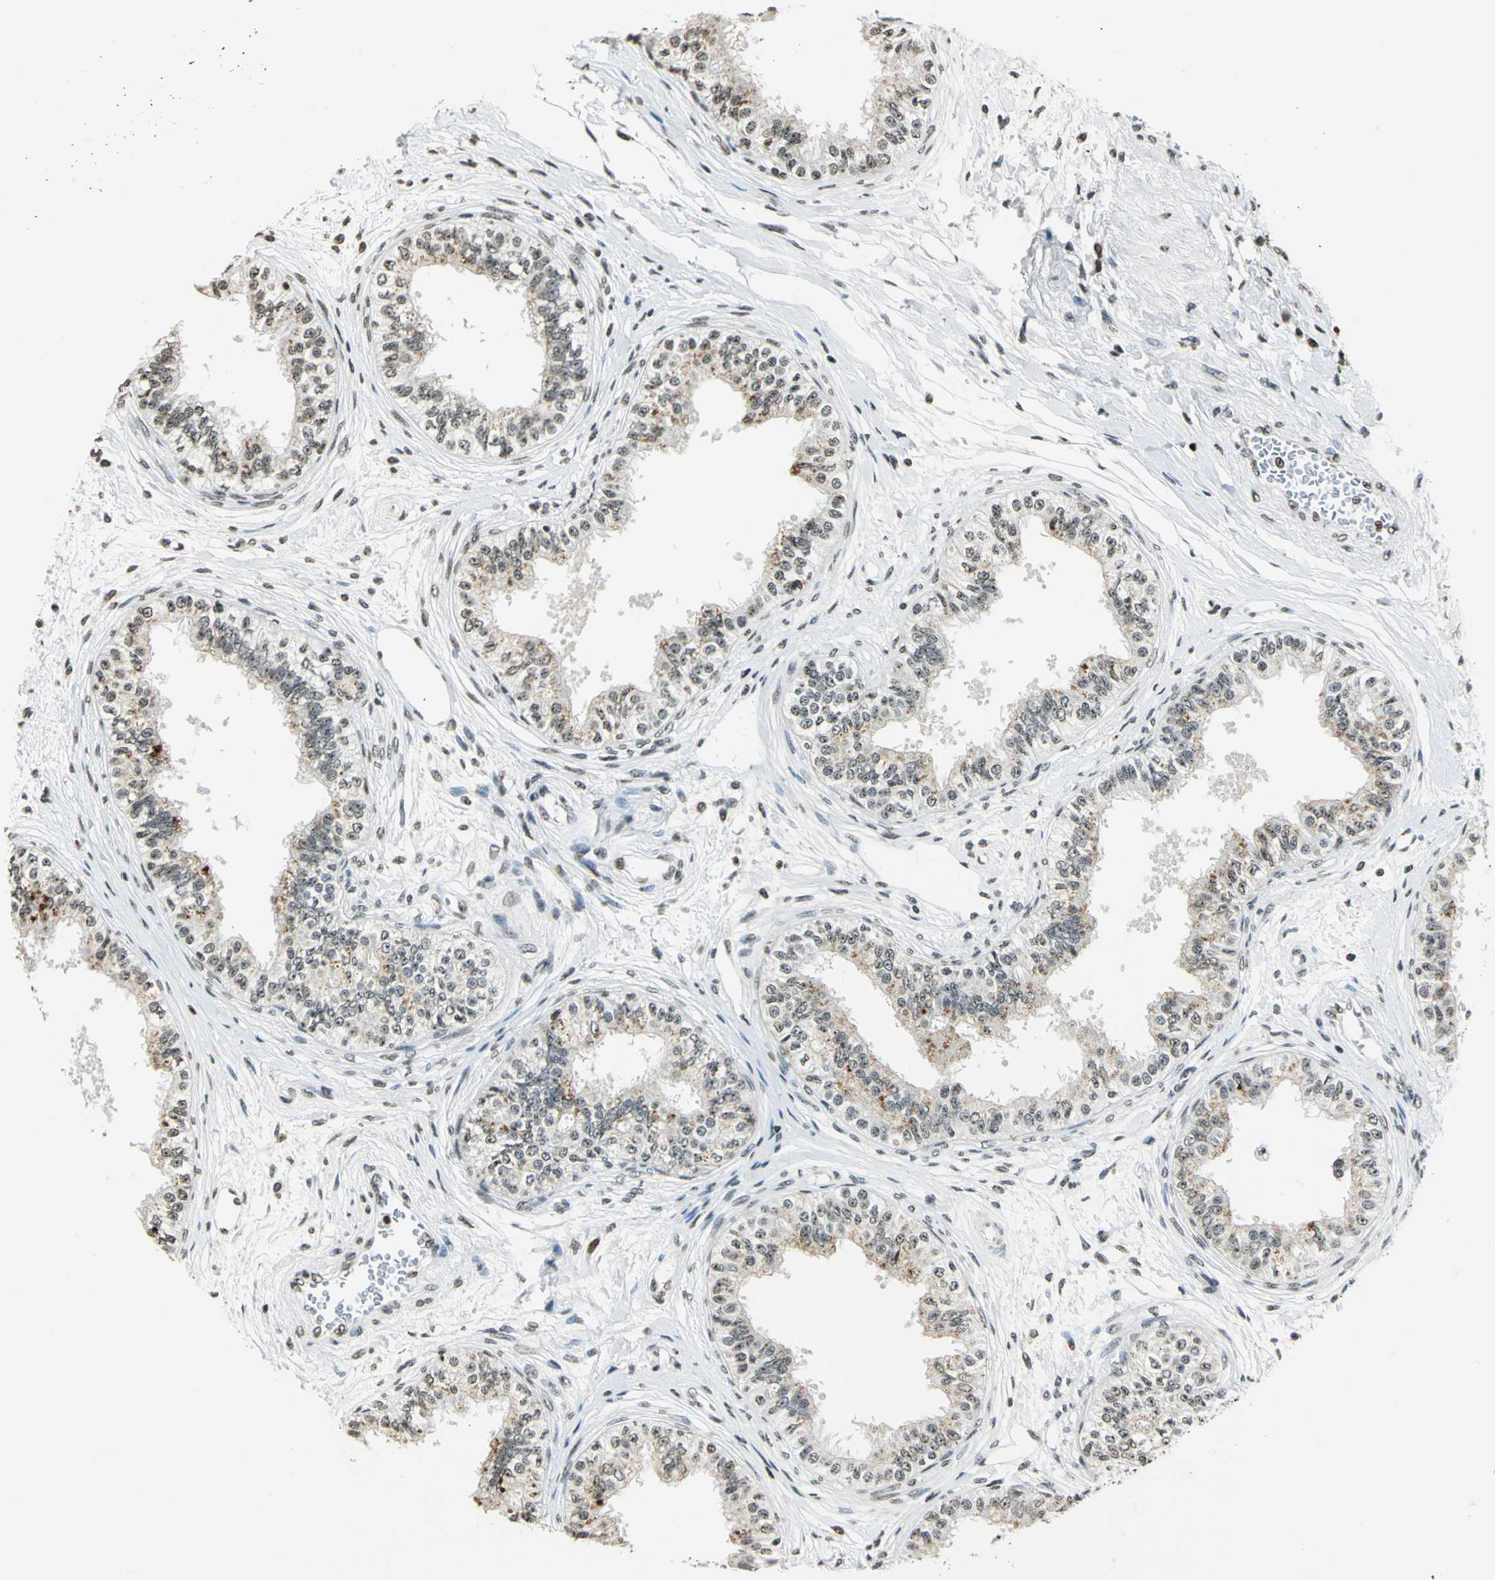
{"staining": {"intensity": "moderate", "quantity": ">75%", "location": "nuclear"}, "tissue": "epididymis", "cell_type": "Glandular cells", "image_type": "normal", "snomed": [{"axis": "morphology", "description": "Normal tissue, NOS"}, {"axis": "morphology", "description": "Adenocarcinoma, metastatic, NOS"}, {"axis": "topography", "description": "Testis"}, {"axis": "topography", "description": "Epididymis"}], "caption": "Protein expression analysis of benign human epididymis reveals moderate nuclear expression in approximately >75% of glandular cells. Nuclei are stained in blue.", "gene": "MCM4", "patient": {"sex": "male", "age": 26}}